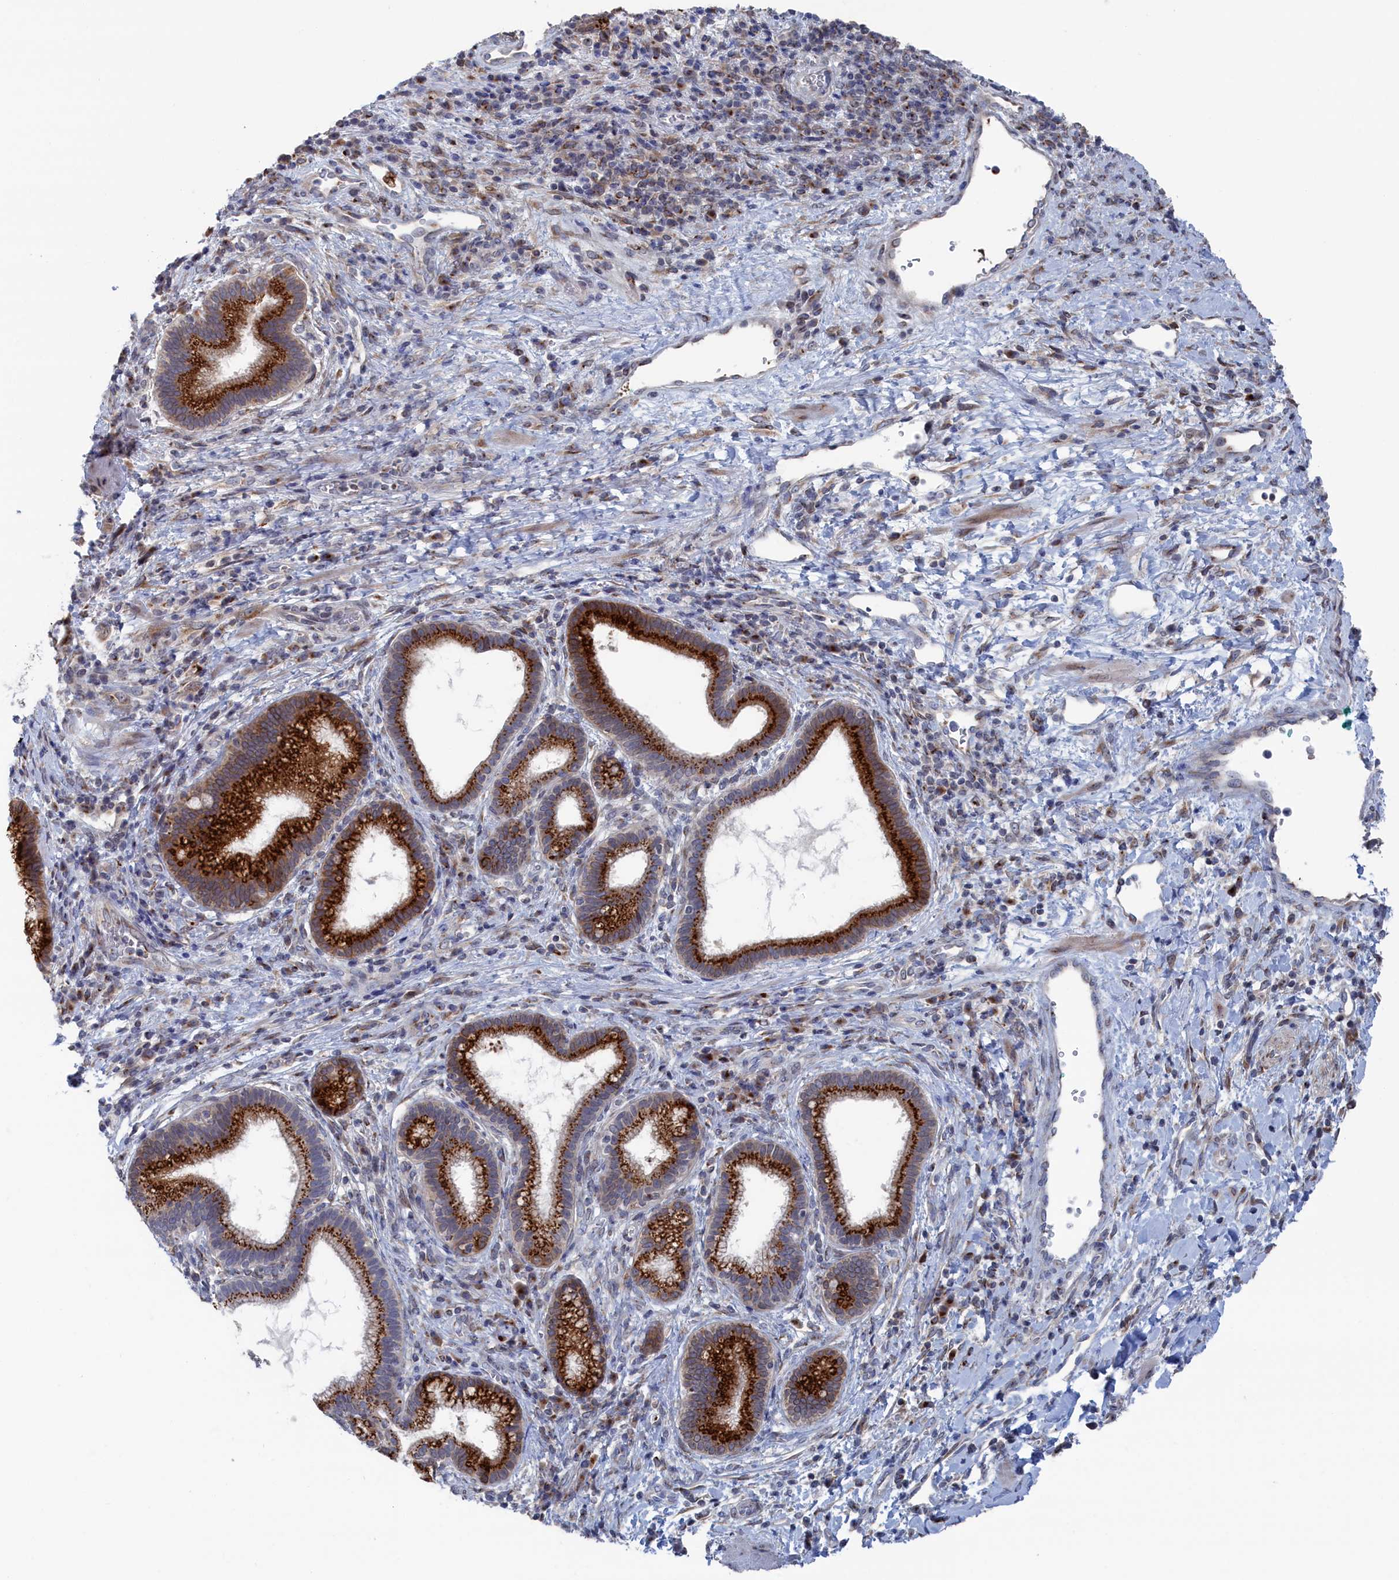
{"staining": {"intensity": "strong", "quantity": ">75%", "location": "cytoplasmic/membranous"}, "tissue": "pancreatic cancer", "cell_type": "Tumor cells", "image_type": "cancer", "snomed": [{"axis": "morphology", "description": "Normal tissue, NOS"}, {"axis": "morphology", "description": "Adenocarcinoma, NOS"}, {"axis": "topography", "description": "Pancreas"}], "caption": "Brown immunohistochemical staining in human pancreatic cancer (adenocarcinoma) demonstrates strong cytoplasmic/membranous expression in approximately >75% of tumor cells.", "gene": "IRX1", "patient": {"sex": "female", "age": 55}}